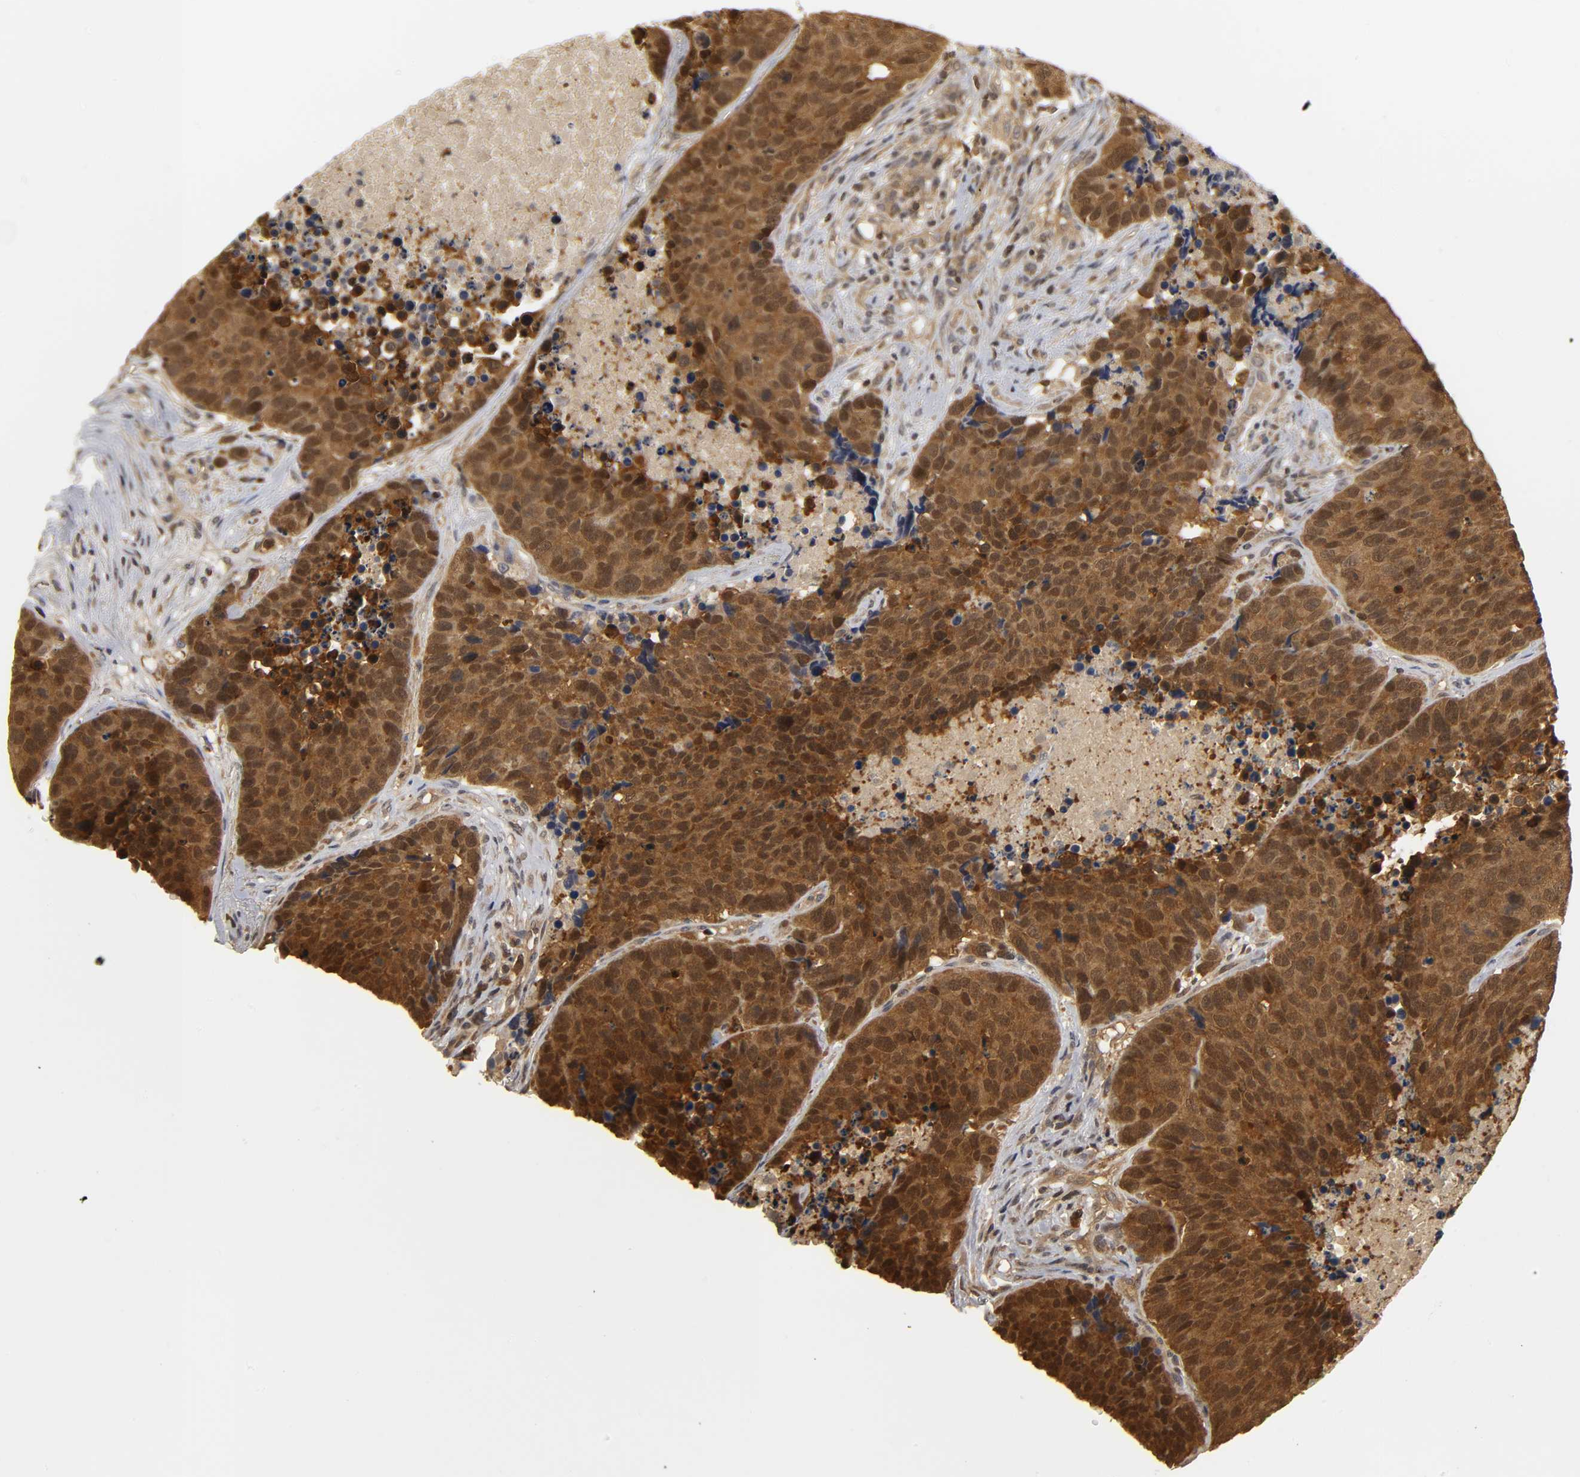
{"staining": {"intensity": "strong", "quantity": ">75%", "location": "cytoplasmic/membranous,nuclear"}, "tissue": "carcinoid", "cell_type": "Tumor cells", "image_type": "cancer", "snomed": [{"axis": "morphology", "description": "Carcinoid, malignant, NOS"}, {"axis": "topography", "description": "Lung"}], "caption": "Immunohistochemistry photomicrograph of neoplastic tissue: malignant carcinoid stained using immunohistochemistry reveals high levels of strong protein expression localized specifically in the cytoplasmic/membranous and nuclear of tumor cells, appearing as a cytoplasmic/membranous and nuclear brown color.", "gene": "PARK7", "patient": {"sex": "male", "age": 60}}